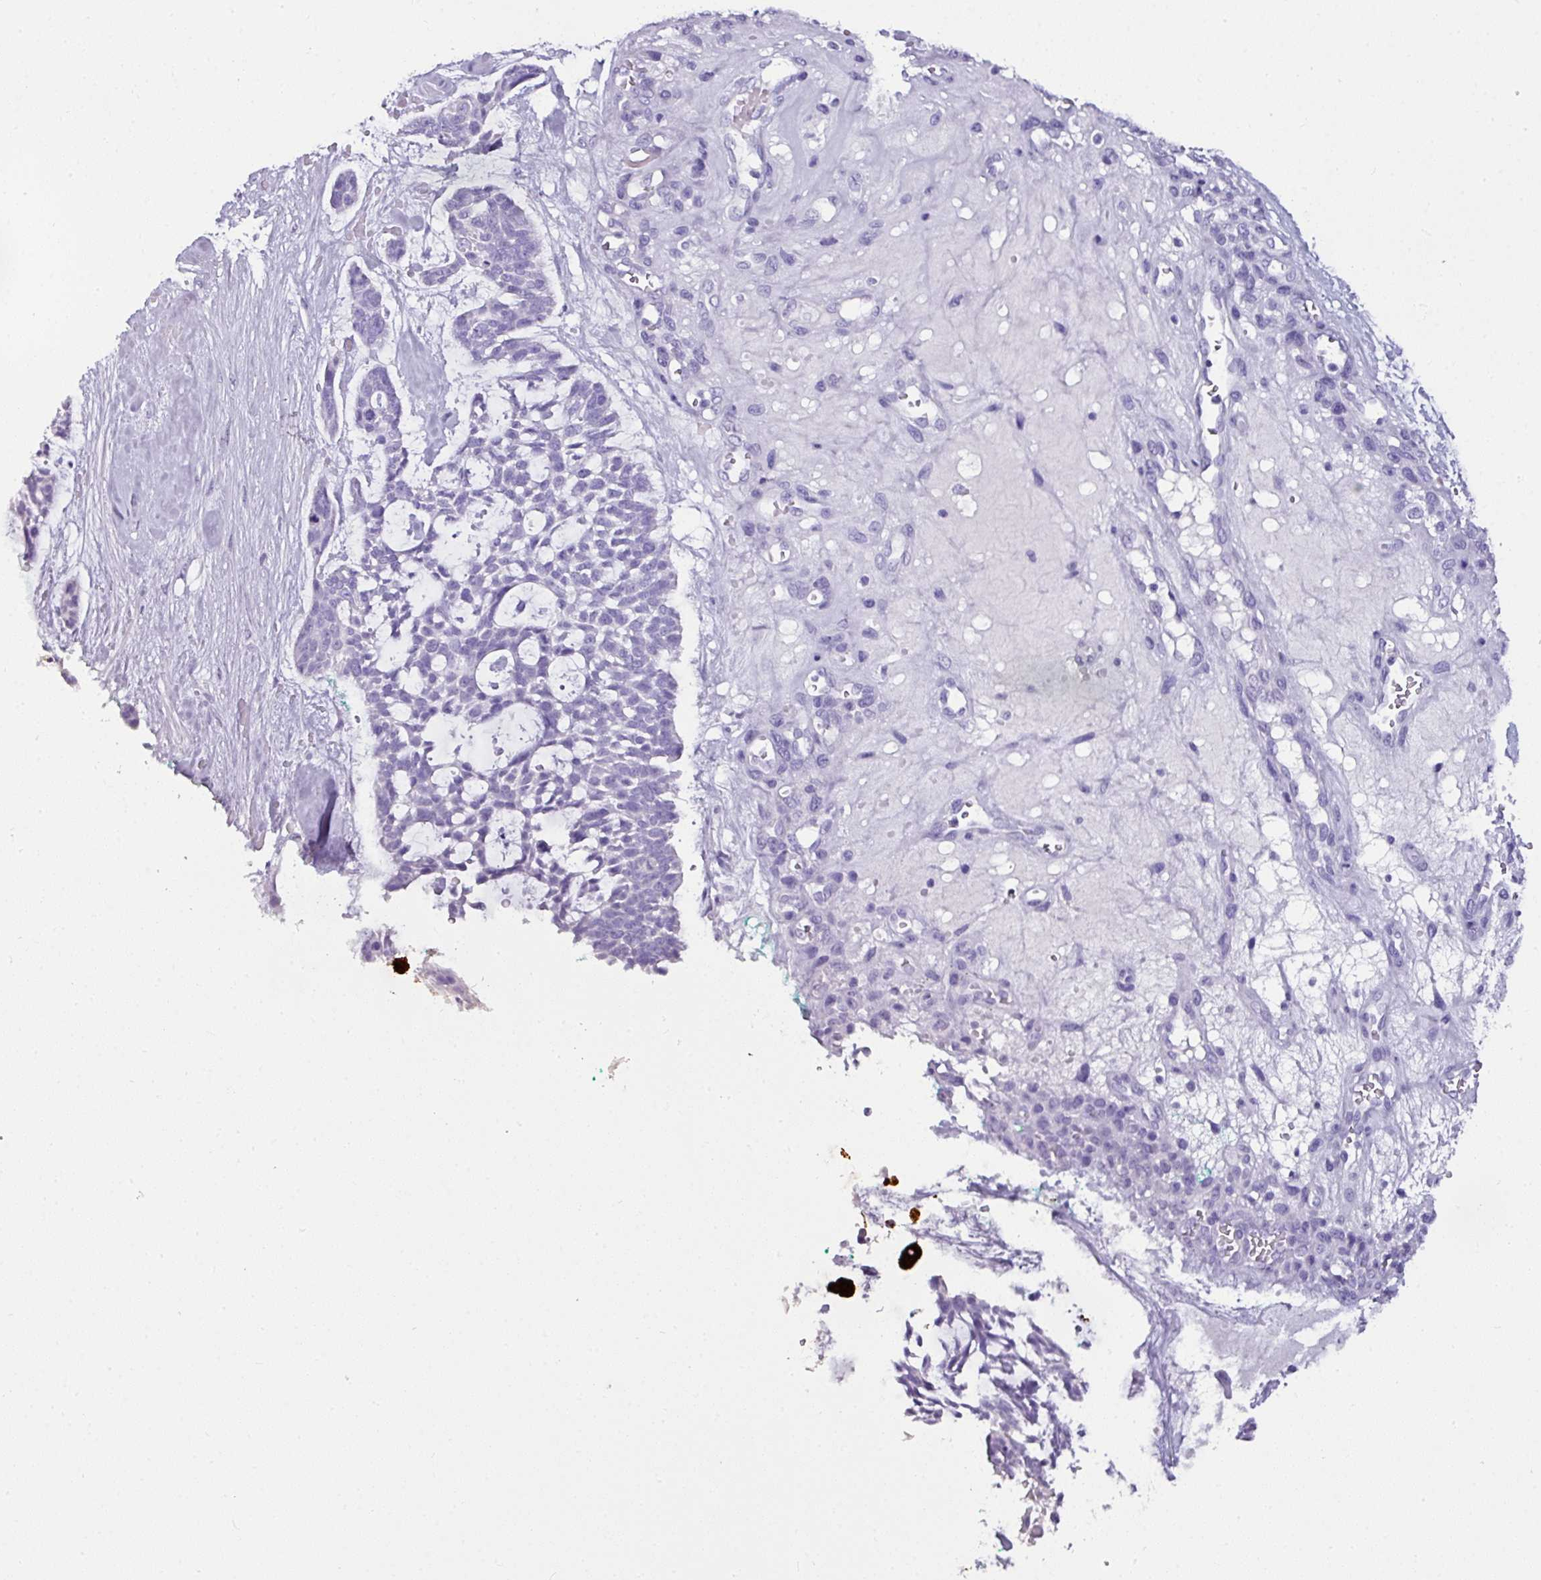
{"staining": {"intensity": "negative", "quantity": "none", "location": "none"}, "tissue": "skin cancer", "cell_type": "Tumor cells", "image_type": "cancer", "snomed": [{"axis": "morphology", "description": "Basal cell carcinoma"}, {"axis": "topography", "description": "Skin"}], "caption": "Human skin cancer stained for a protein using immunohistochemistry reveals no expression in tumor cells.", "gene": "NAPSA", "patient": {"sex": "male", "age": 88}}